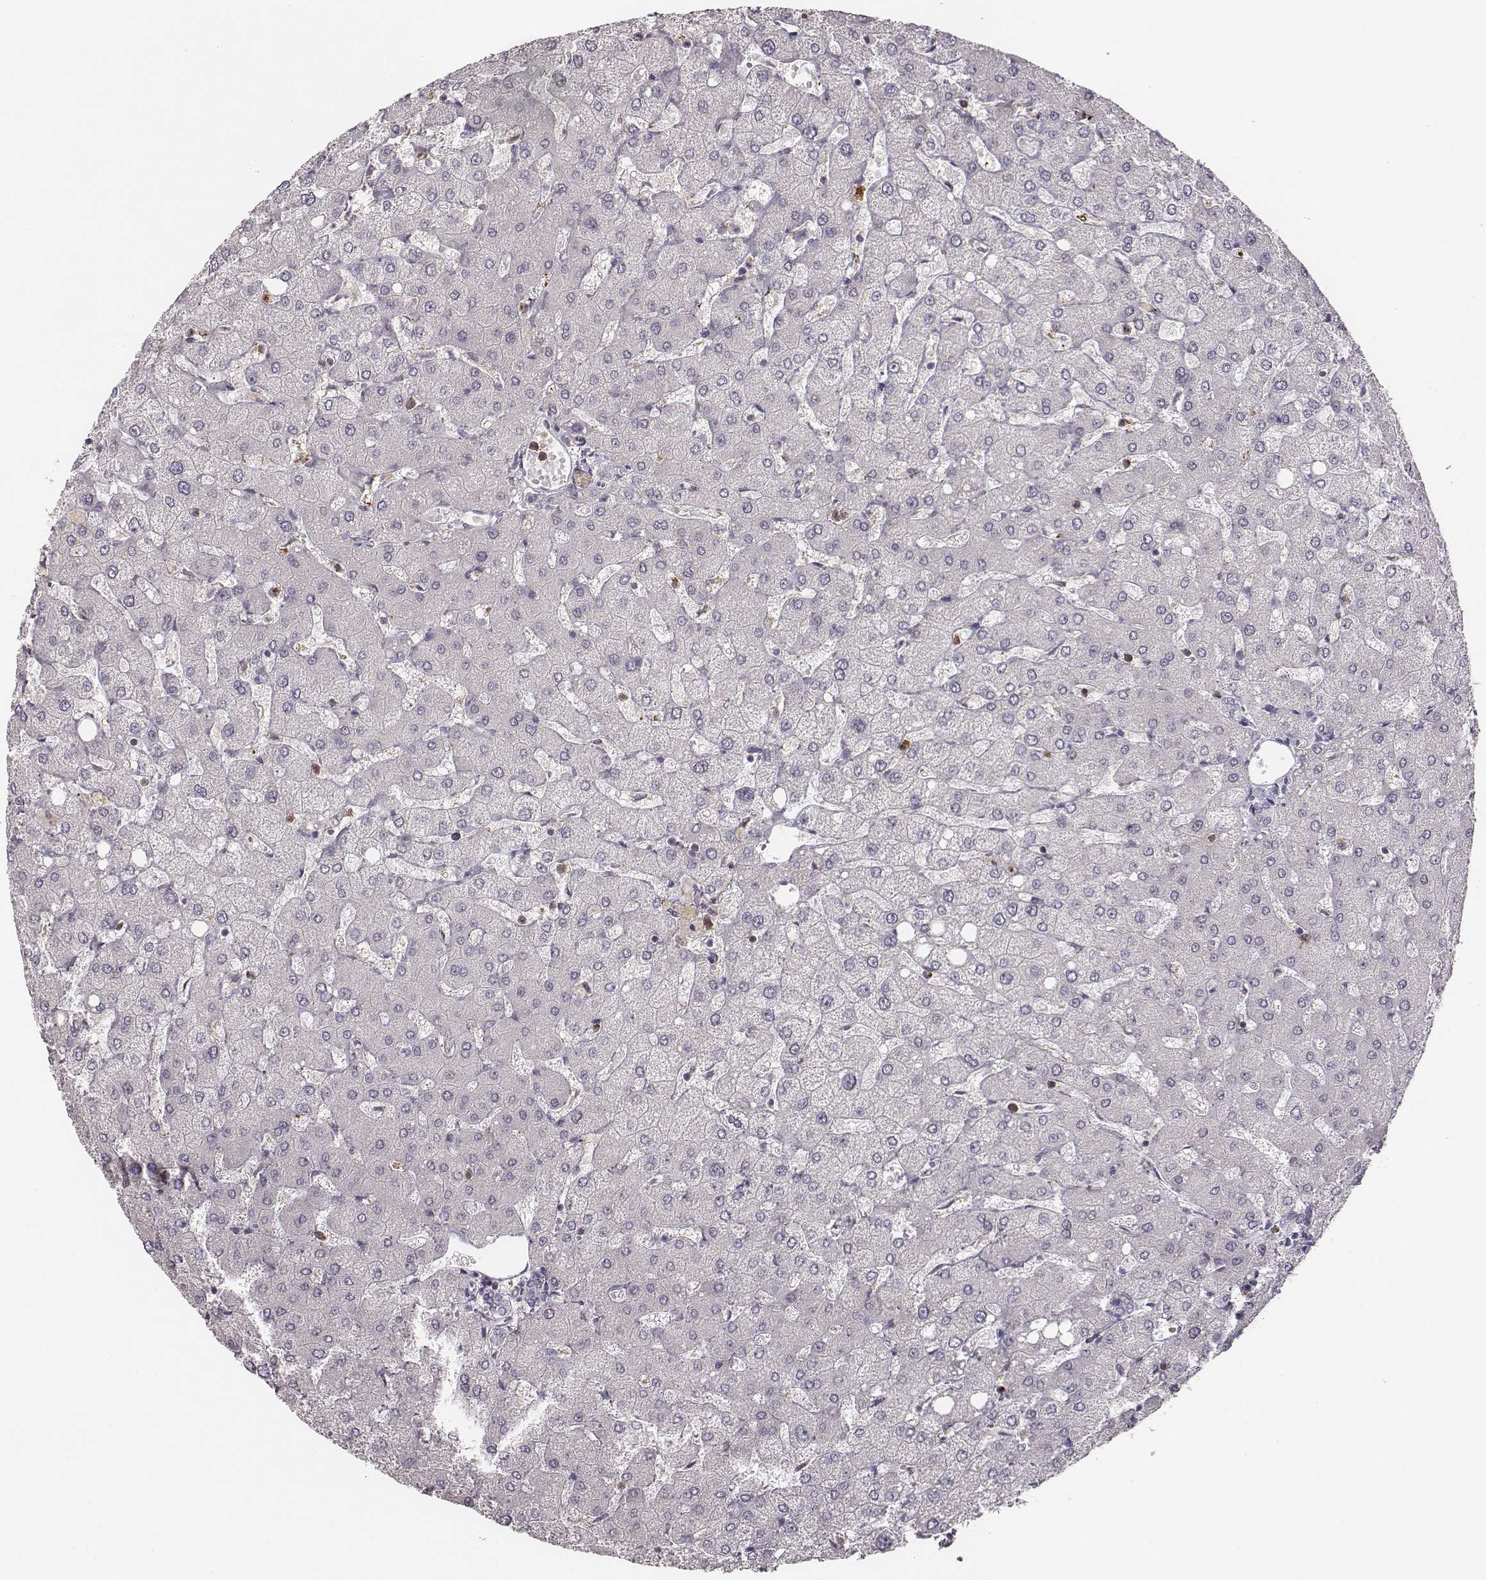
{"staining": {"intensity": "negative", "quantity": "none", "location": "none"}, "tissue": "liver", "cell_type": "Cholangiocytes", "image_type": "normal", "snomed": [{"axis": "morphology", "description": "Normal tissue, NOS"}, {"axis": "topography", "description": "Liver"}], "caption": "An IHC photomicrograph of benign liver is shown. There is no staining in cholangiocytes of liver. (DAB (3,3'-diaminobenzidine) IHC with hematoxylin counter stain).", "gene": "ZYX", "patient": {"sex": "female", "age": 54}}